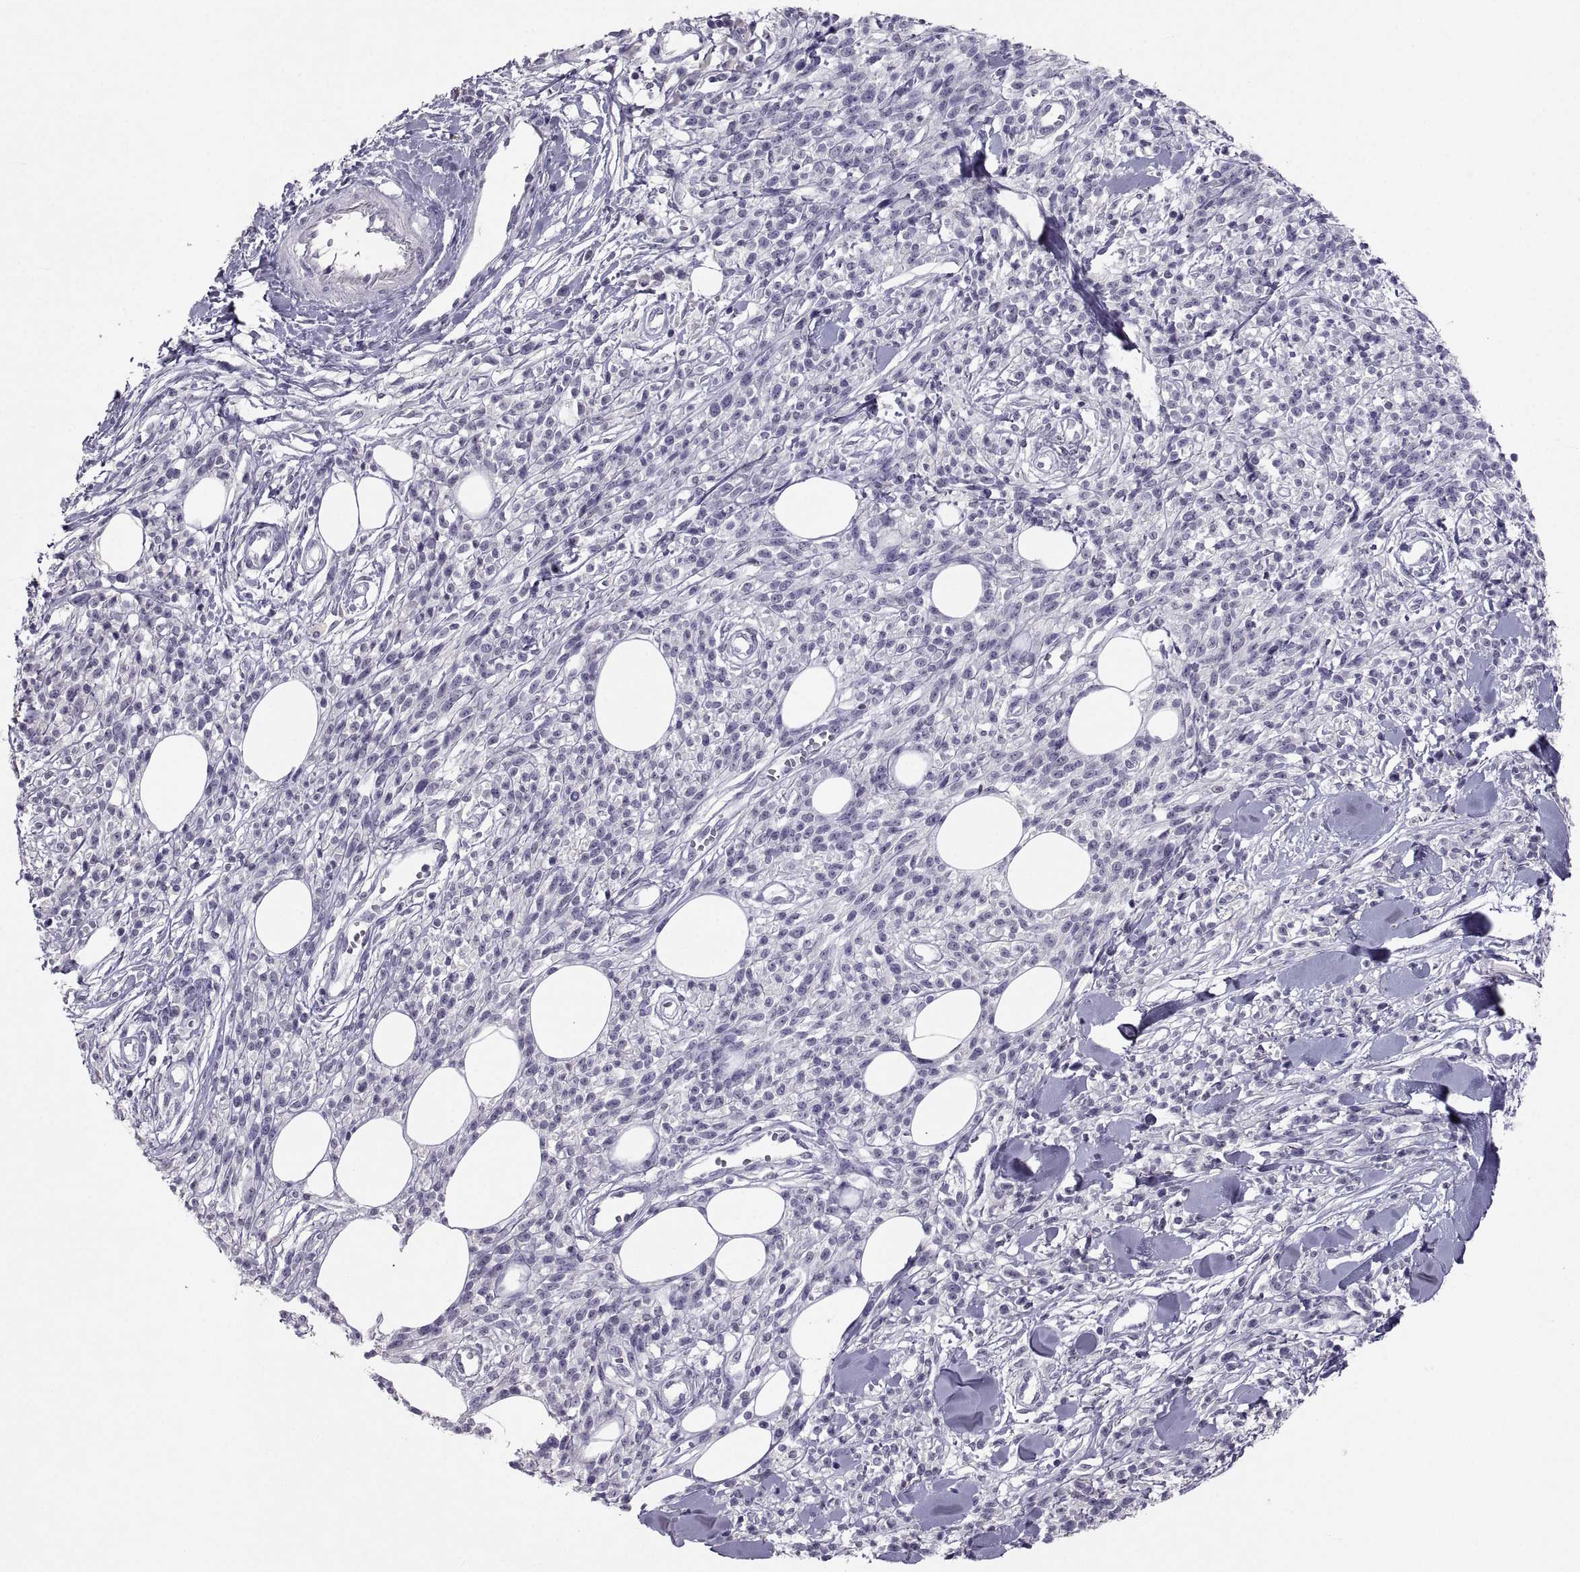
{"staining": {"intensity": "negative", "quantity": "none", "location": "none"}, "tissue": "melanoma", "cell_type": "Tumor cells", "image_type": "cancer", "snomed": [{"axis": "morphology", "description": "Malignant melanoma, NOS"}, {"axis": "topography", "description": "Skin"}, {"axis": "topography", "description": "Skin of trunk"}], "caption": "High magnification brightfield microscopy of melanoma stained with DAB (brown) and counterstained with hematoxylin (blue): tumor cells show no significant positivity.", "gene": "SOX21", "patient": {"sex": "male", "age": 74}}